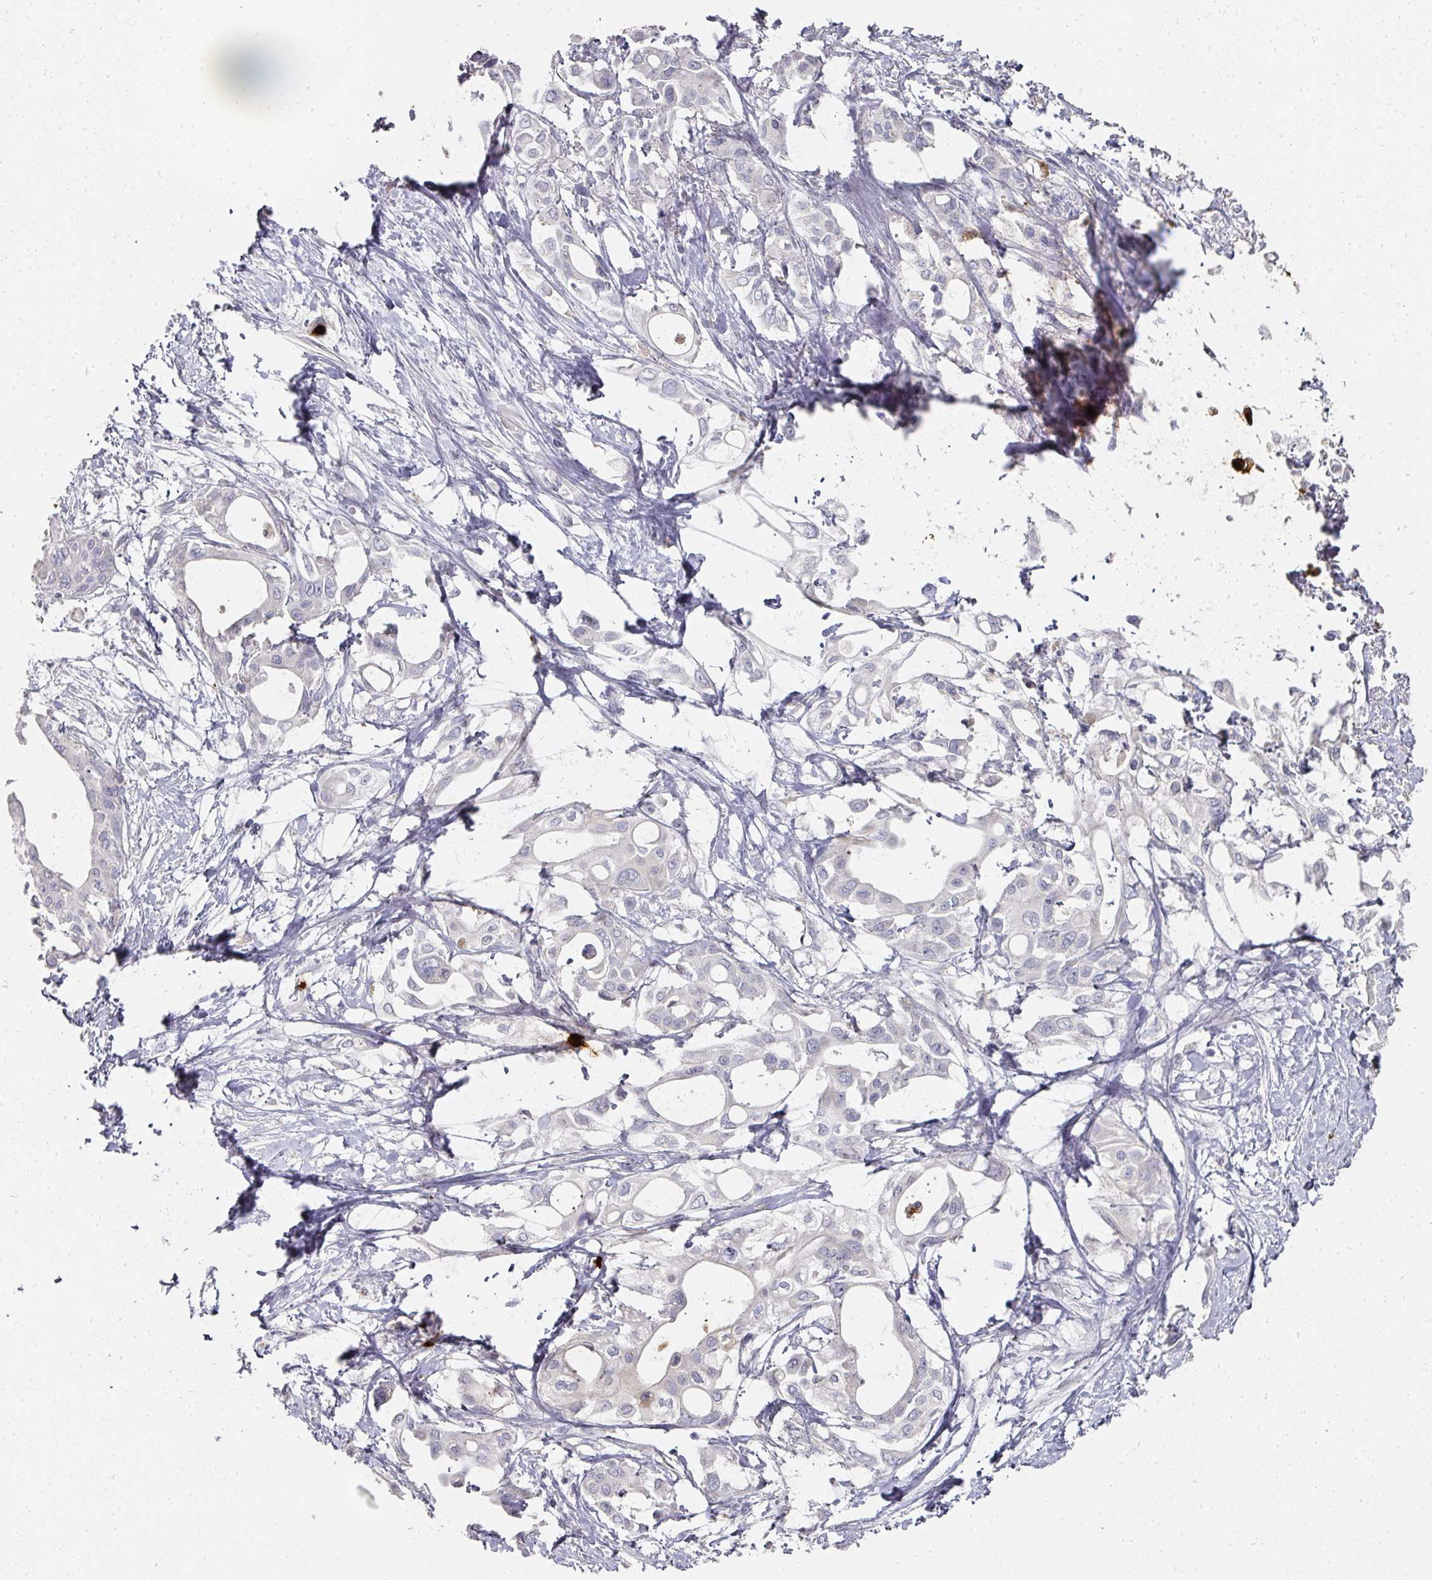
{"staining": {"intensity": "negative", "quantity": "none", "location": "none"}, "tissue": "pancreatic cancer", "cell_type": "Tumor cells", "image_type": "cancer", "snomed": [{"axis": "morphology", "description": "Adenocarcinoma, NOS"}, {"axis": "topography", "description": "Pancreas"}], "caption": "A high-resolution photomicrograph shows immunohistochemistry staining of pancreatic adenocarcinoma, which displays no significant expression in tumor cells.", "gene": "CAMP", "patient": {"sex": "female", "age": 68}}